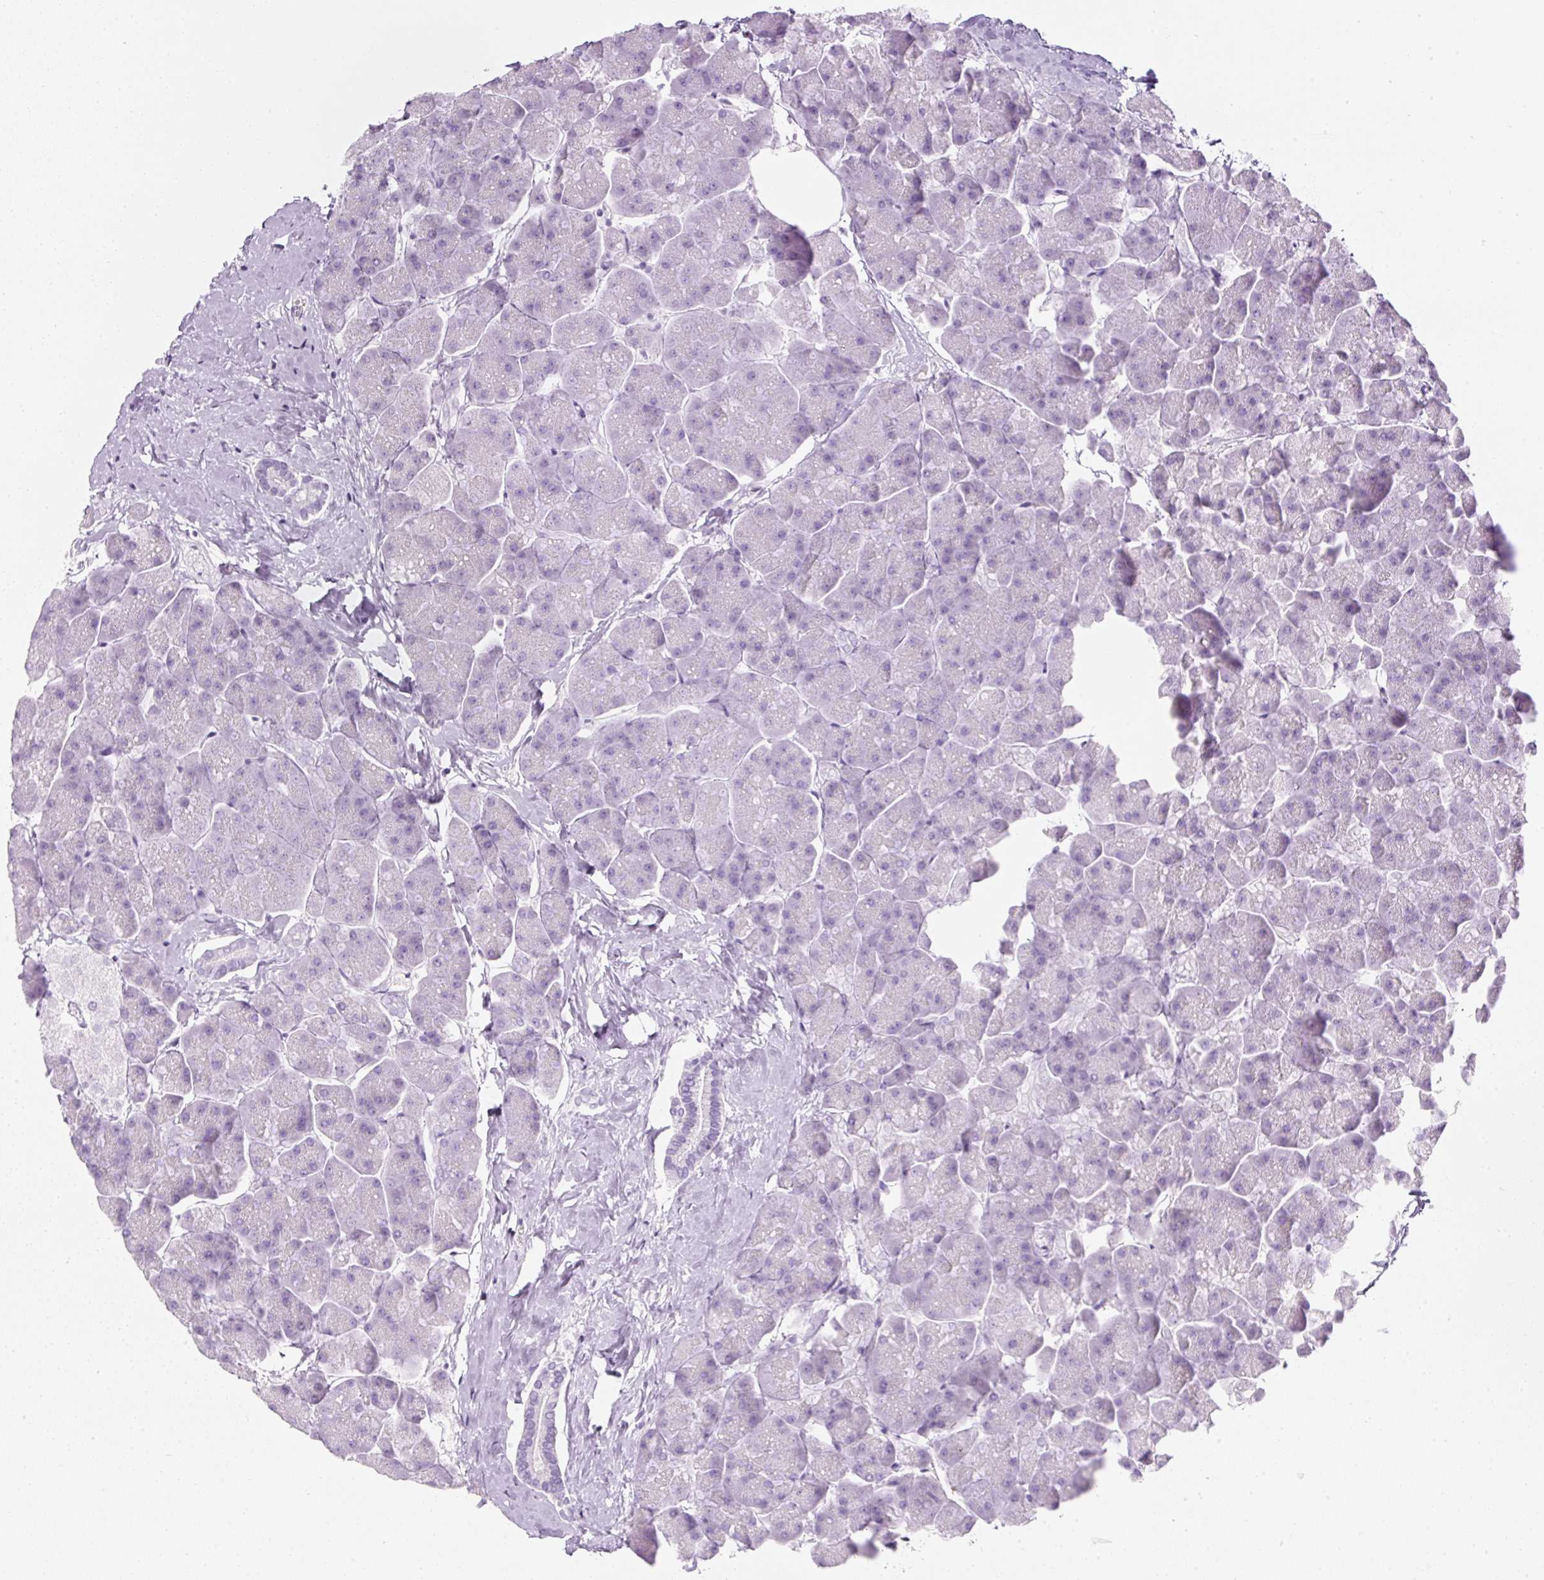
{"staining": {"intensity": "negative", "quantity": "none", "location": "none"}, "tissue": "pancreas", "cell_type": "Exocrine glandular cells", "image_type": "normal", "snomed": [{"axis": "morphology", "description": "Normal tissue, NOS"}, {"axis": "topography", "description": "Pancreas"}, {"axis": "topography", "description": "Peripheral nerve tissue"}], "caption": "Exocrine glandular cells show no significant protein staining in unremarkable pancreas.", "gene": "ENSG00000288796", "patient": {"sex": "male", "age": 54}}